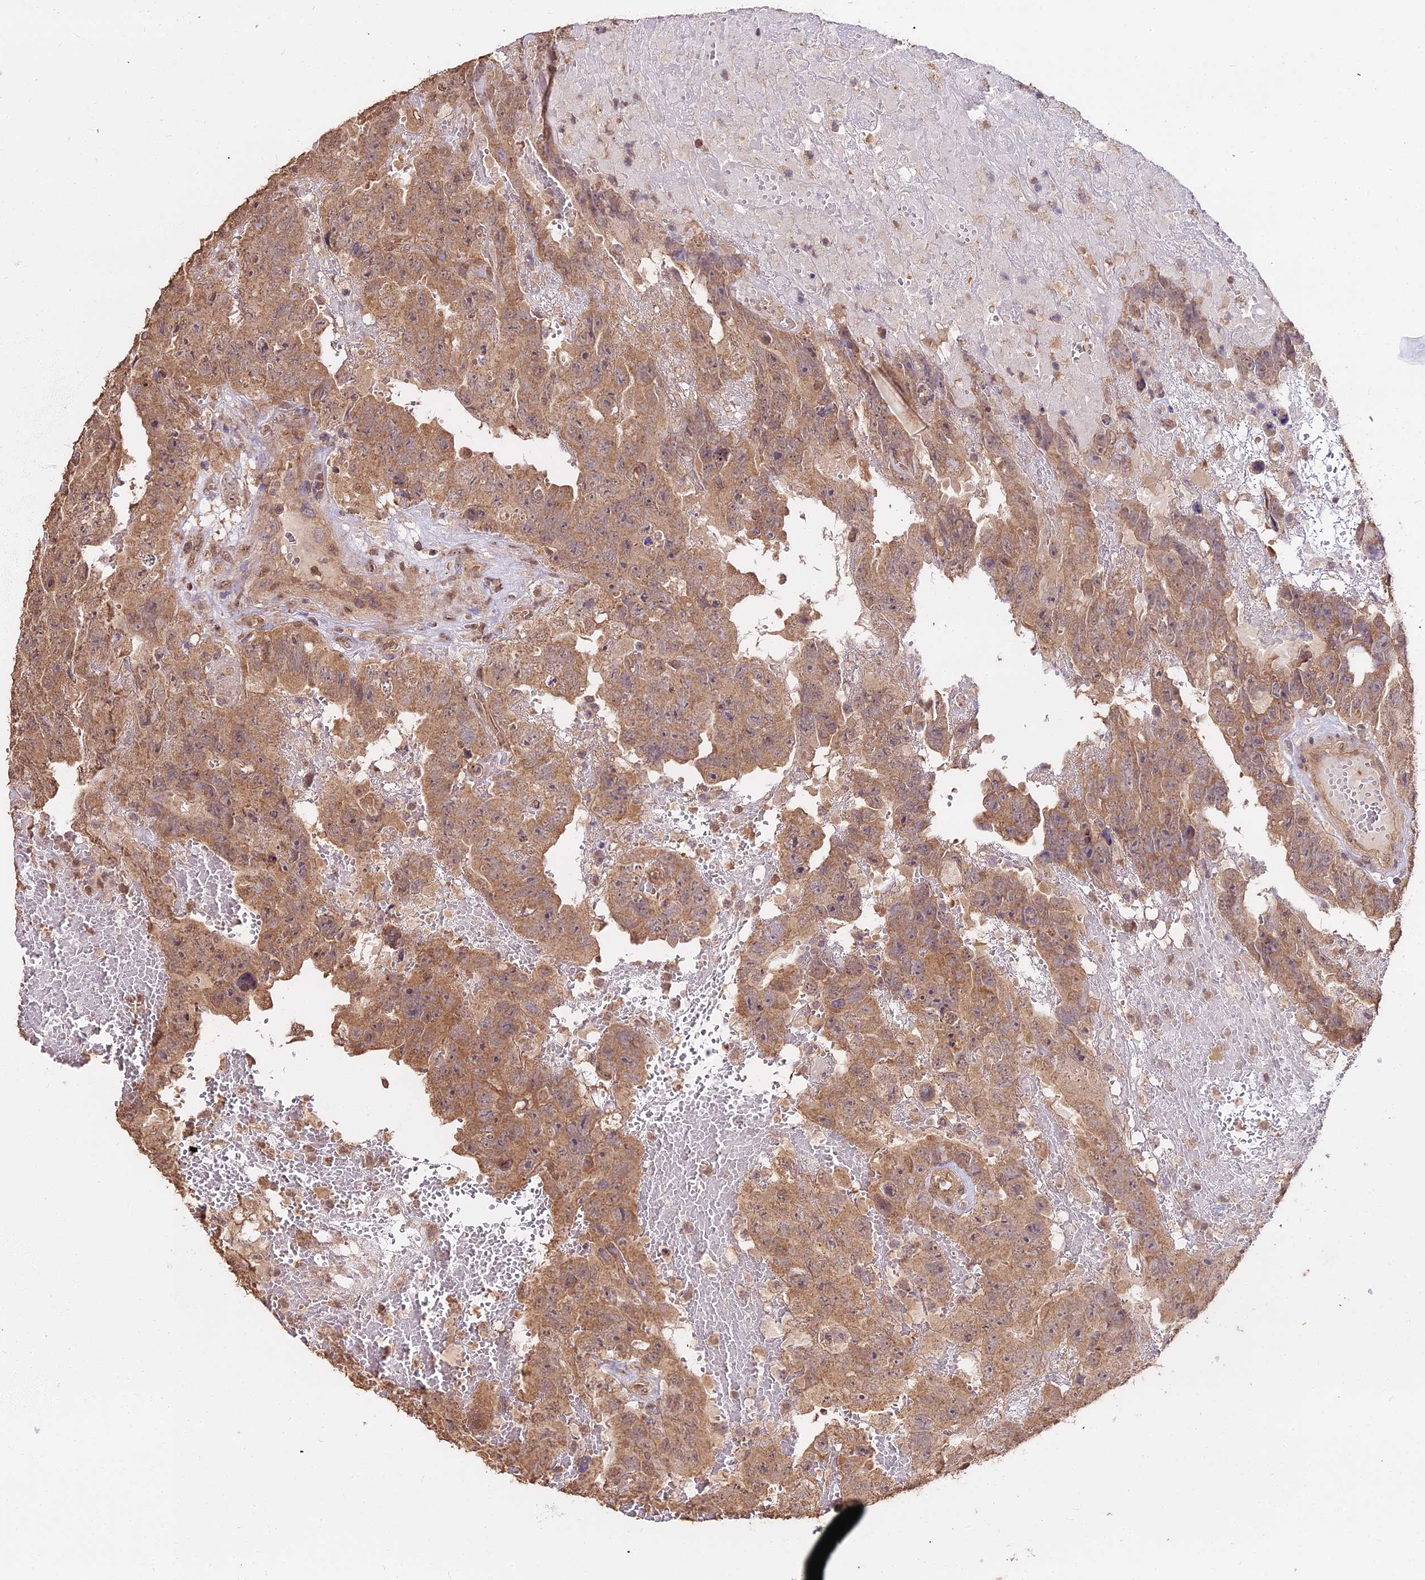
{"staining": {"intensity": "moderate", "quantity": ">75%", "location": "cytoplasmic/membranous"}, "tissue": "testis cancer", "cell_type": "Tumor cells", "image_type": "cancer", "snomed": [{"axis": "morphology", "description": "Carcinoma, Embryonal, NOS"}, {"axis": "topography", "description": "Testis"}], "caption": "Testis cancer (embryonal carcinoma) stained for a protein (brown) shows moderate cytoplasmic/membranous positive staining in approximately >75% of tumor cells.", "gene": "METTL13", "patient": {"sex": "male", "age": 45}}